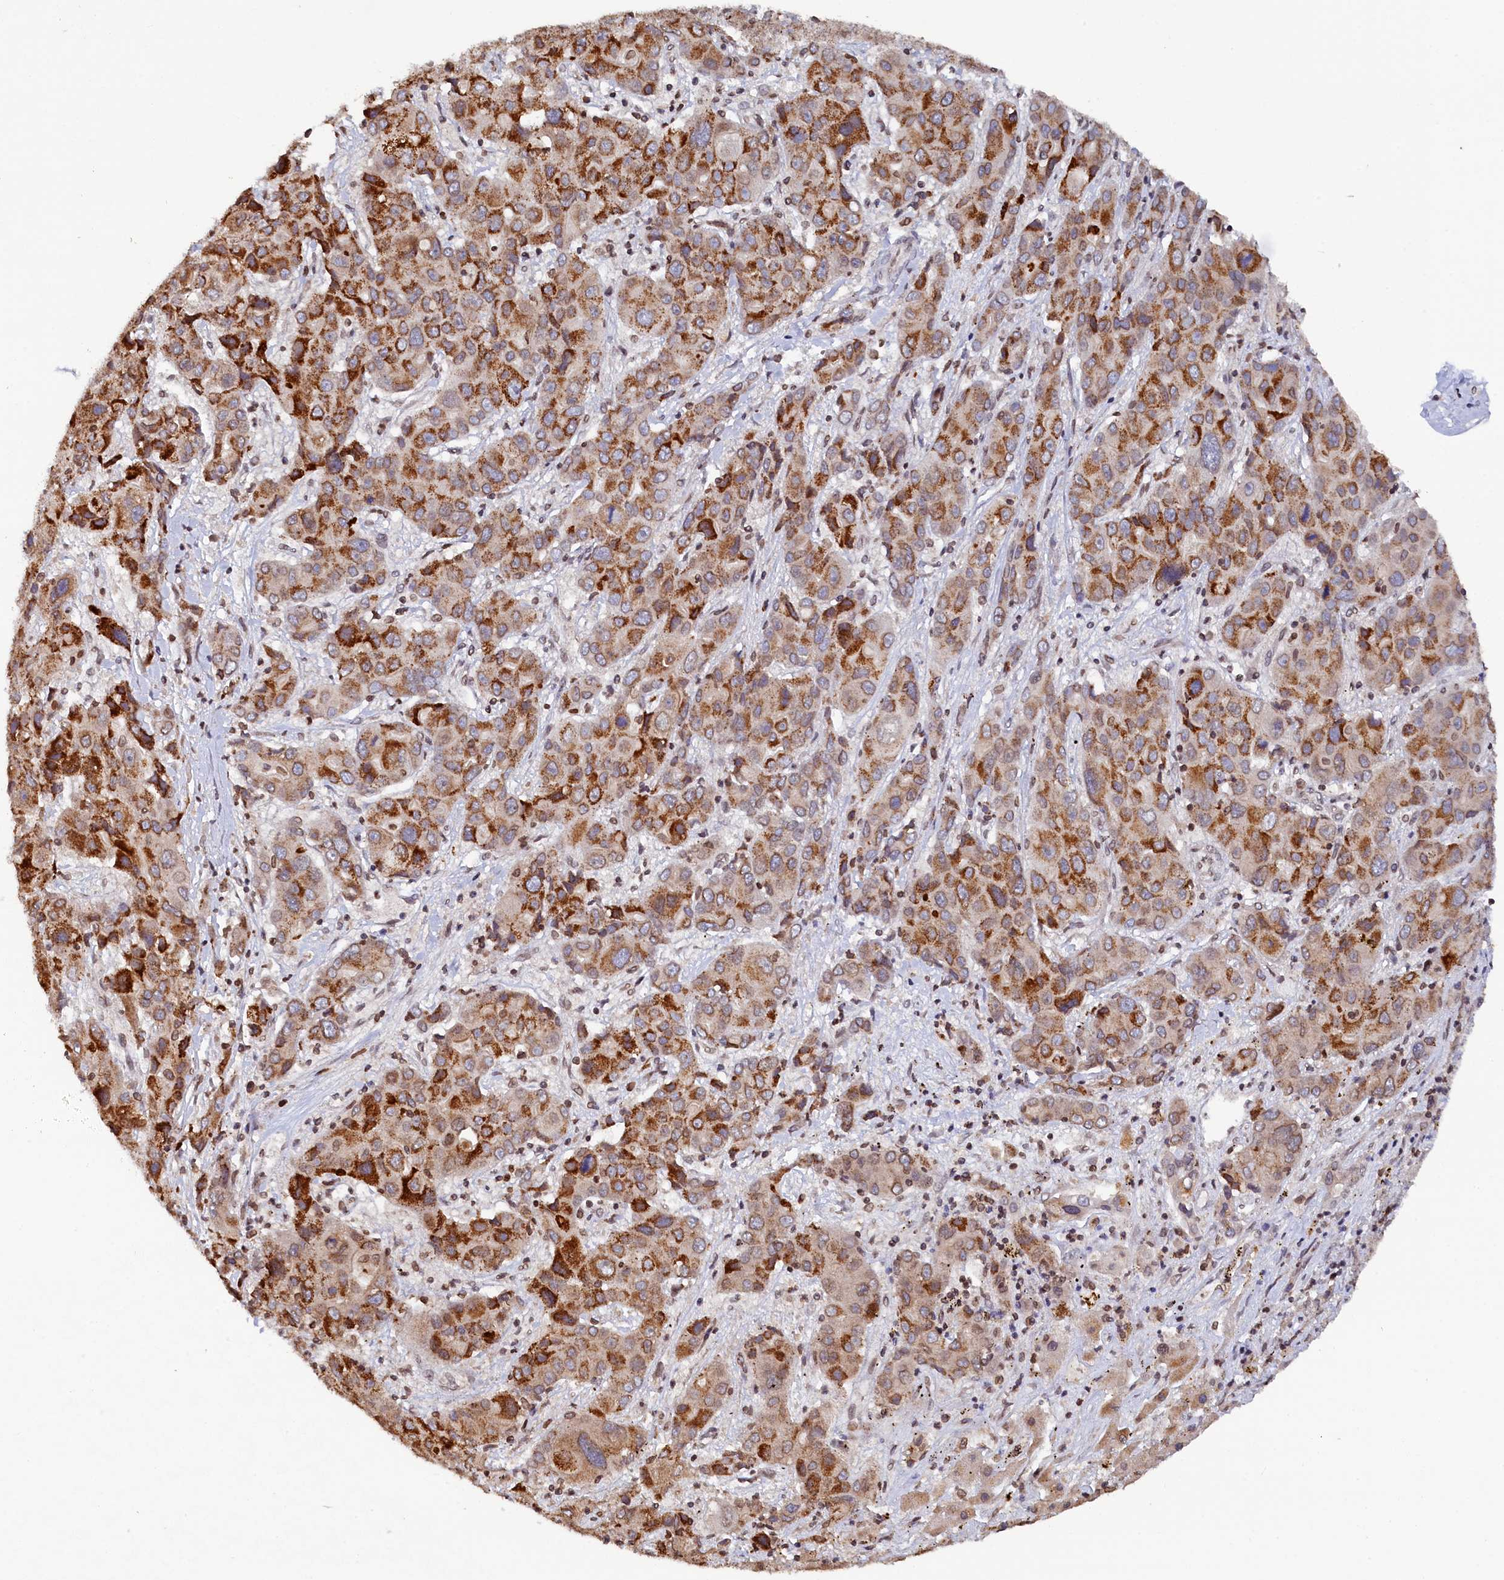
{"staining": {"intensity": "strong", "quantity": "25%-75%", "location": "cytoplasmic/membranous"}, "tissue": "liver cancer", "cell_type": "Tumor cells", "image_type": "cancer", "snomed": [{"axis": "morphology", "description": "Cholangiocarcinoma"}, {"axis": "topography", "description": "Liver"}], "caption": "Immunohistochemical staining of liver cholangiocarcinoma displays strong cytoplasmic/membranous protein positivity in about 25%-75% of tumor cells.", "gene": "ANKEF1", "patient": {"sex": "male", "age": 67}}